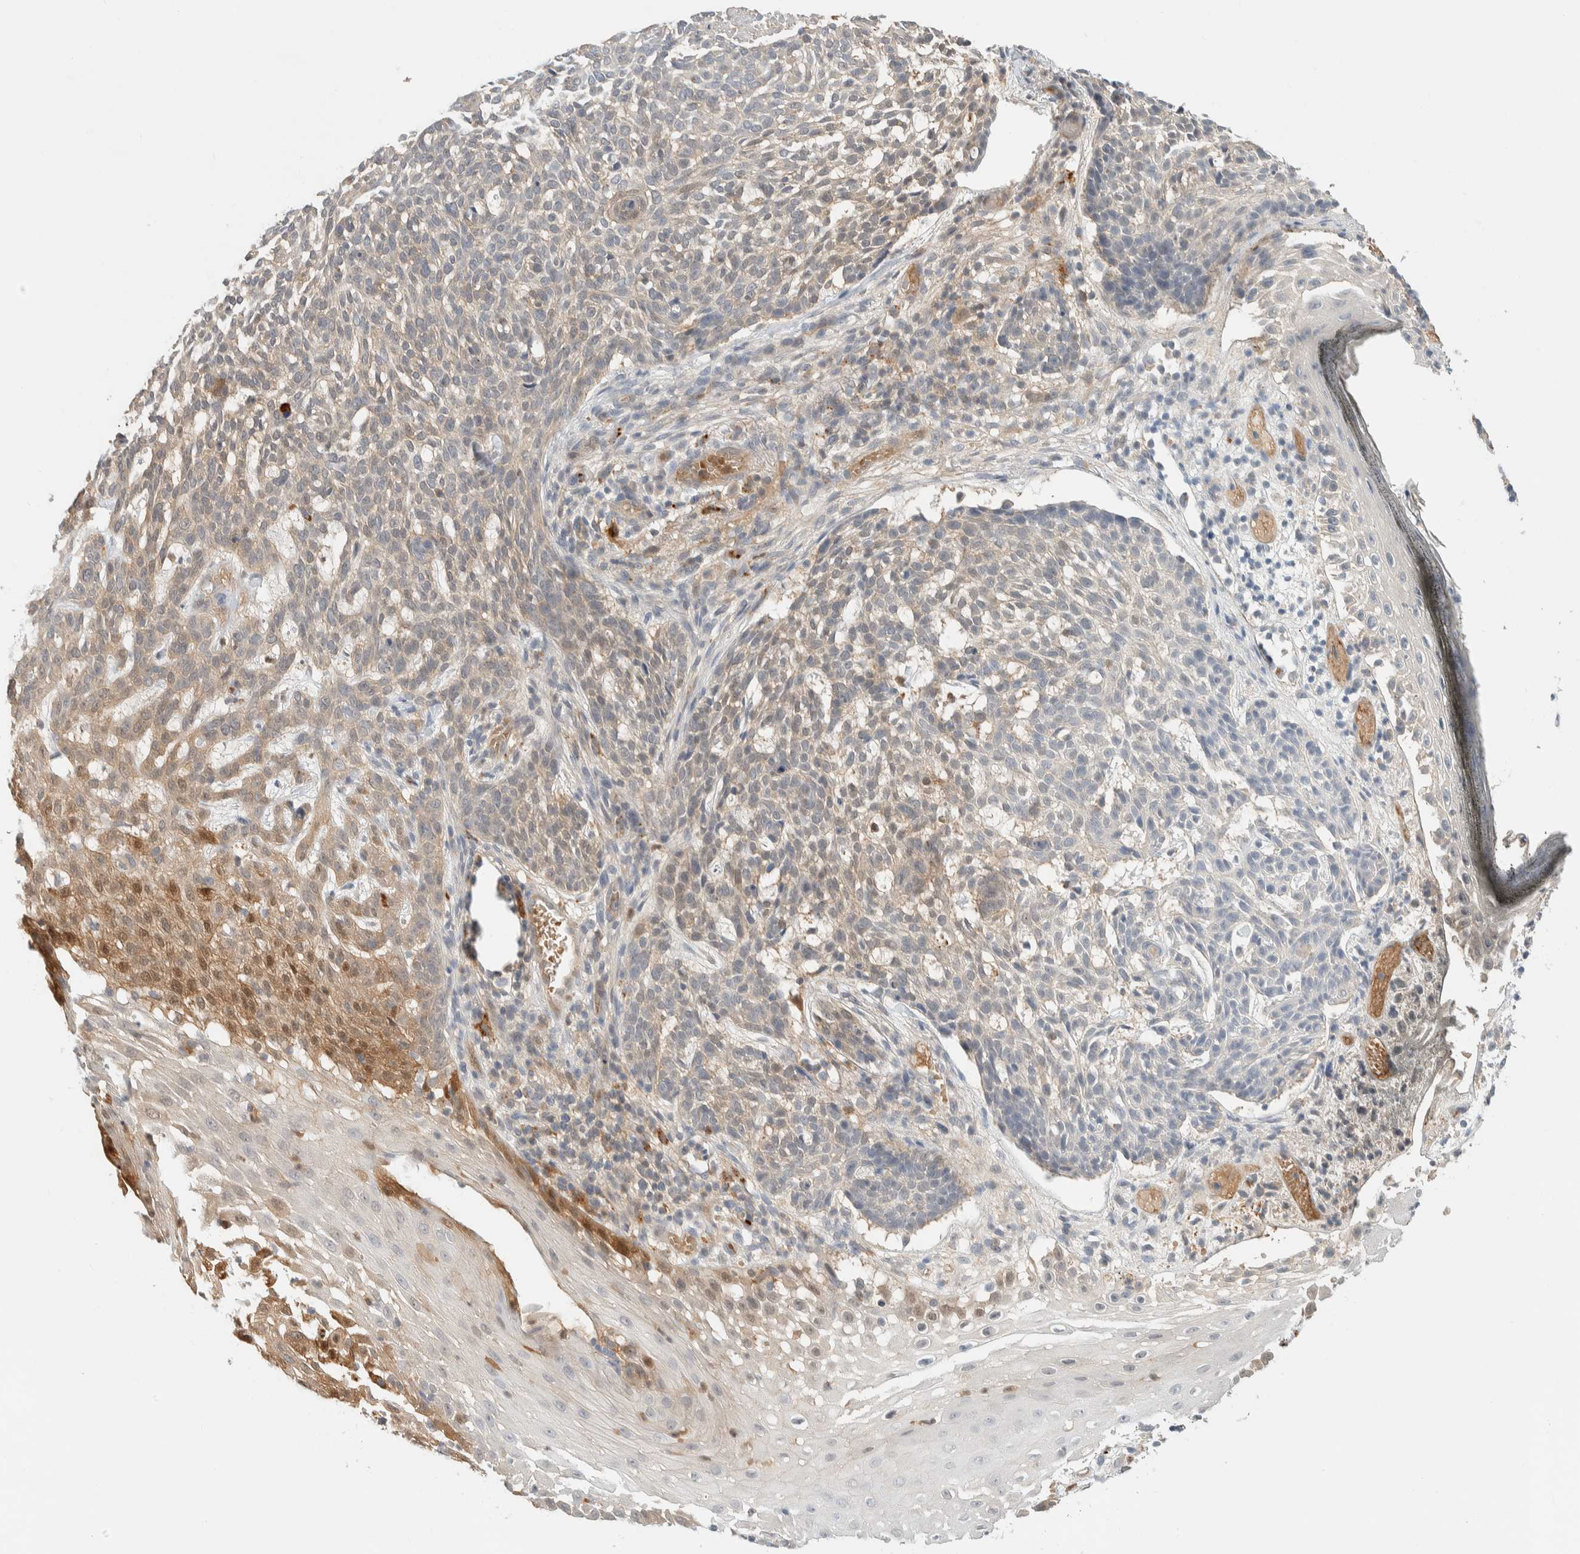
{"staining": {"intensity": "weak", "quantity": "<25%", "location": "cytoplasmic/membranous"}, "tissue": "skin cancer", "cell_type": "Tumor cells", "image_type": "cancer", "snomed": [{"axis": "morphology", "description": "Basal cell carcinoma"}, {"axis": "topography", "description": "Skin"}], "caption": "The immunohistochemistry photomicrograph has no significant staining in tumor cells of skin basal cell carcinoma tissue. (Brightfield microscopy of DAB (3,3'-diaminobenzidine) immunohistochemistry at high magnification).", "gene": "GCLM", "patient": {"sex": "female", "age": 64}}